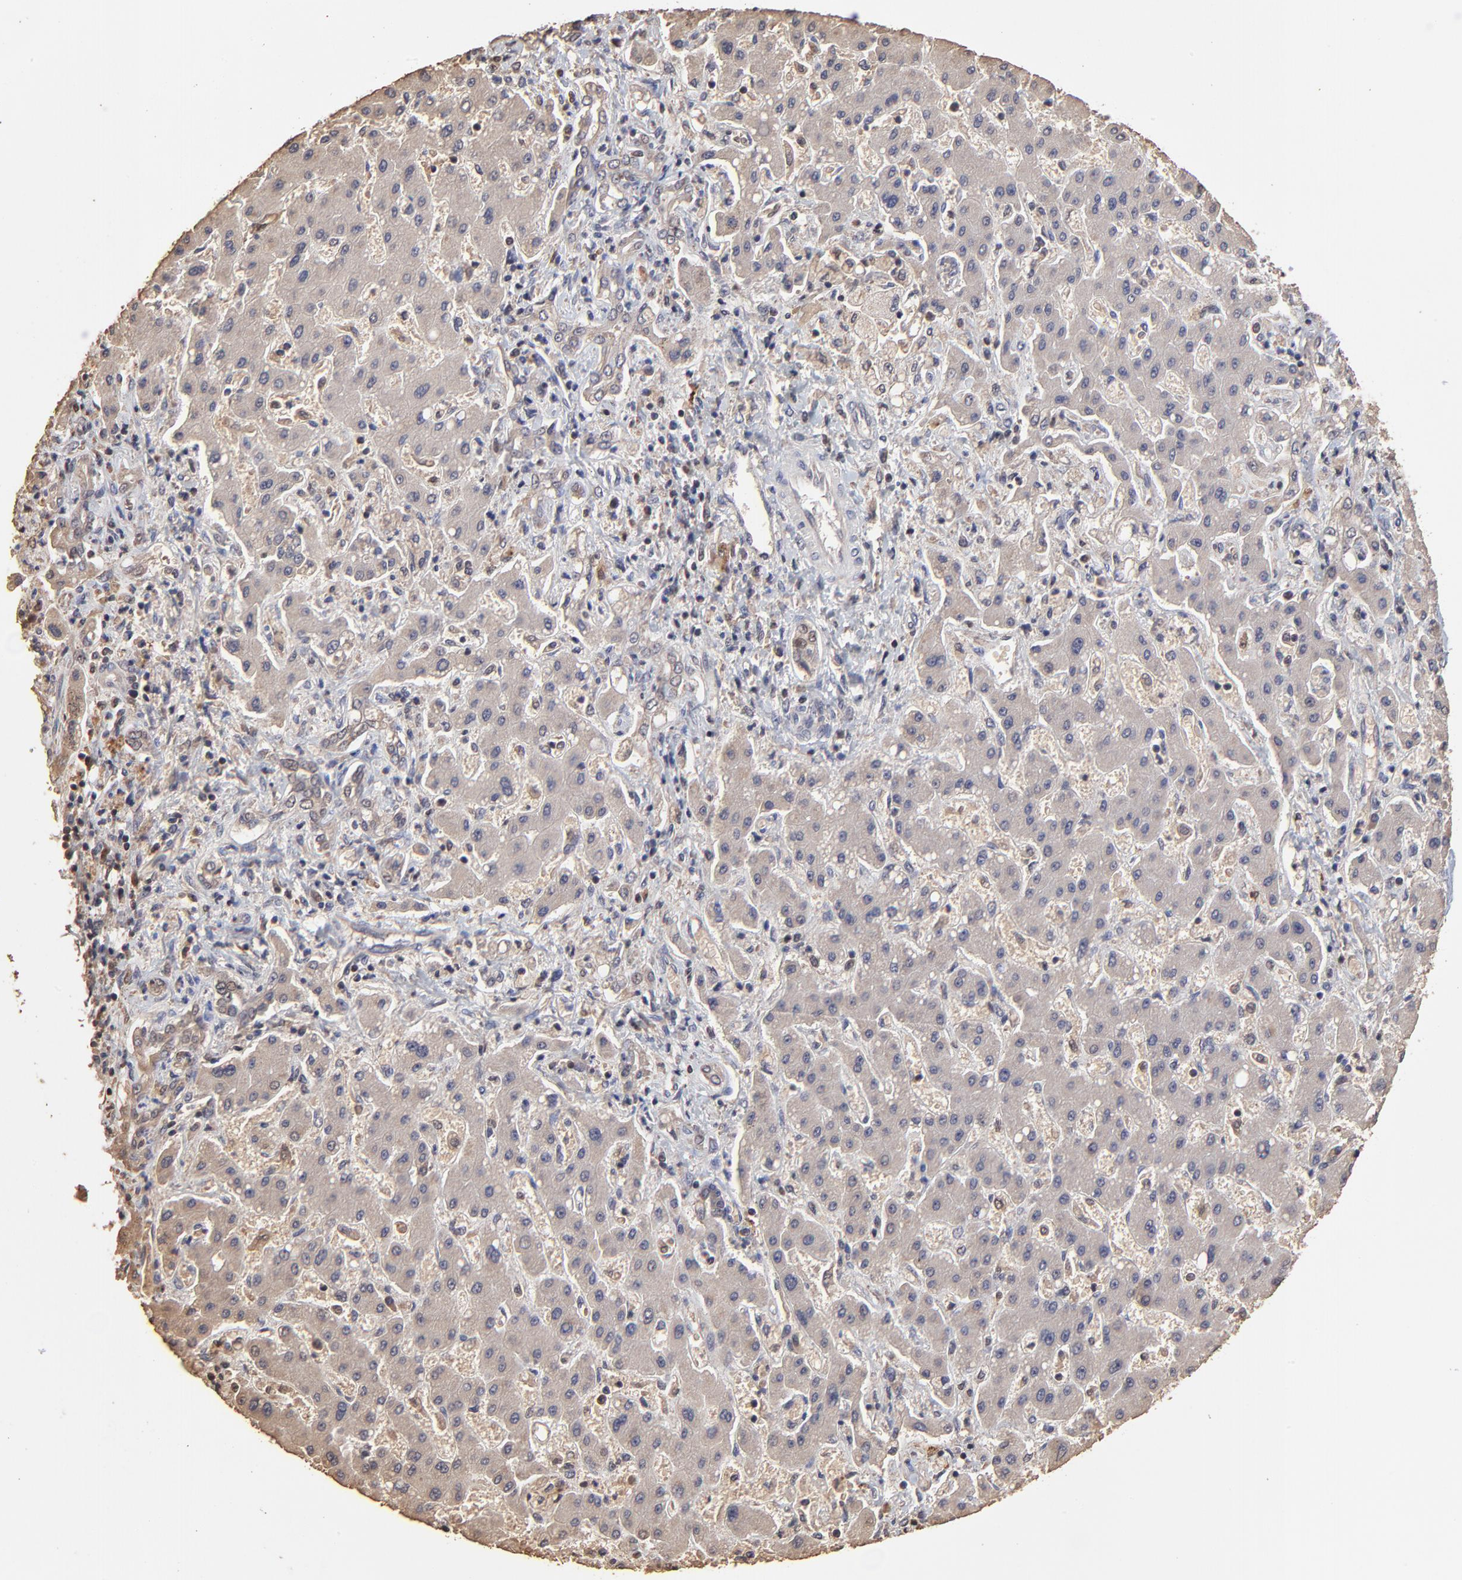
{"staining": {"intensity": "weak", "quantity": ">75%", "location": "cytoplasmic/membranous"}, "tissue": "liver cancer", "cell_type": "Tumor cells", "image_type": "cancer", "snomed": [{"axis": "morphology", "description": "Cholangiocarcinoma"}, {"axis": "topography", "description": "Liver"}], "caption": "IHC of human cholangiocarcinoma (liver) shows low levels of weak cytoplasmic/membranous expression in about >75% of tumor cells.", "gene": "CASP1", "patient": {"sex": "male", "age": 50}}